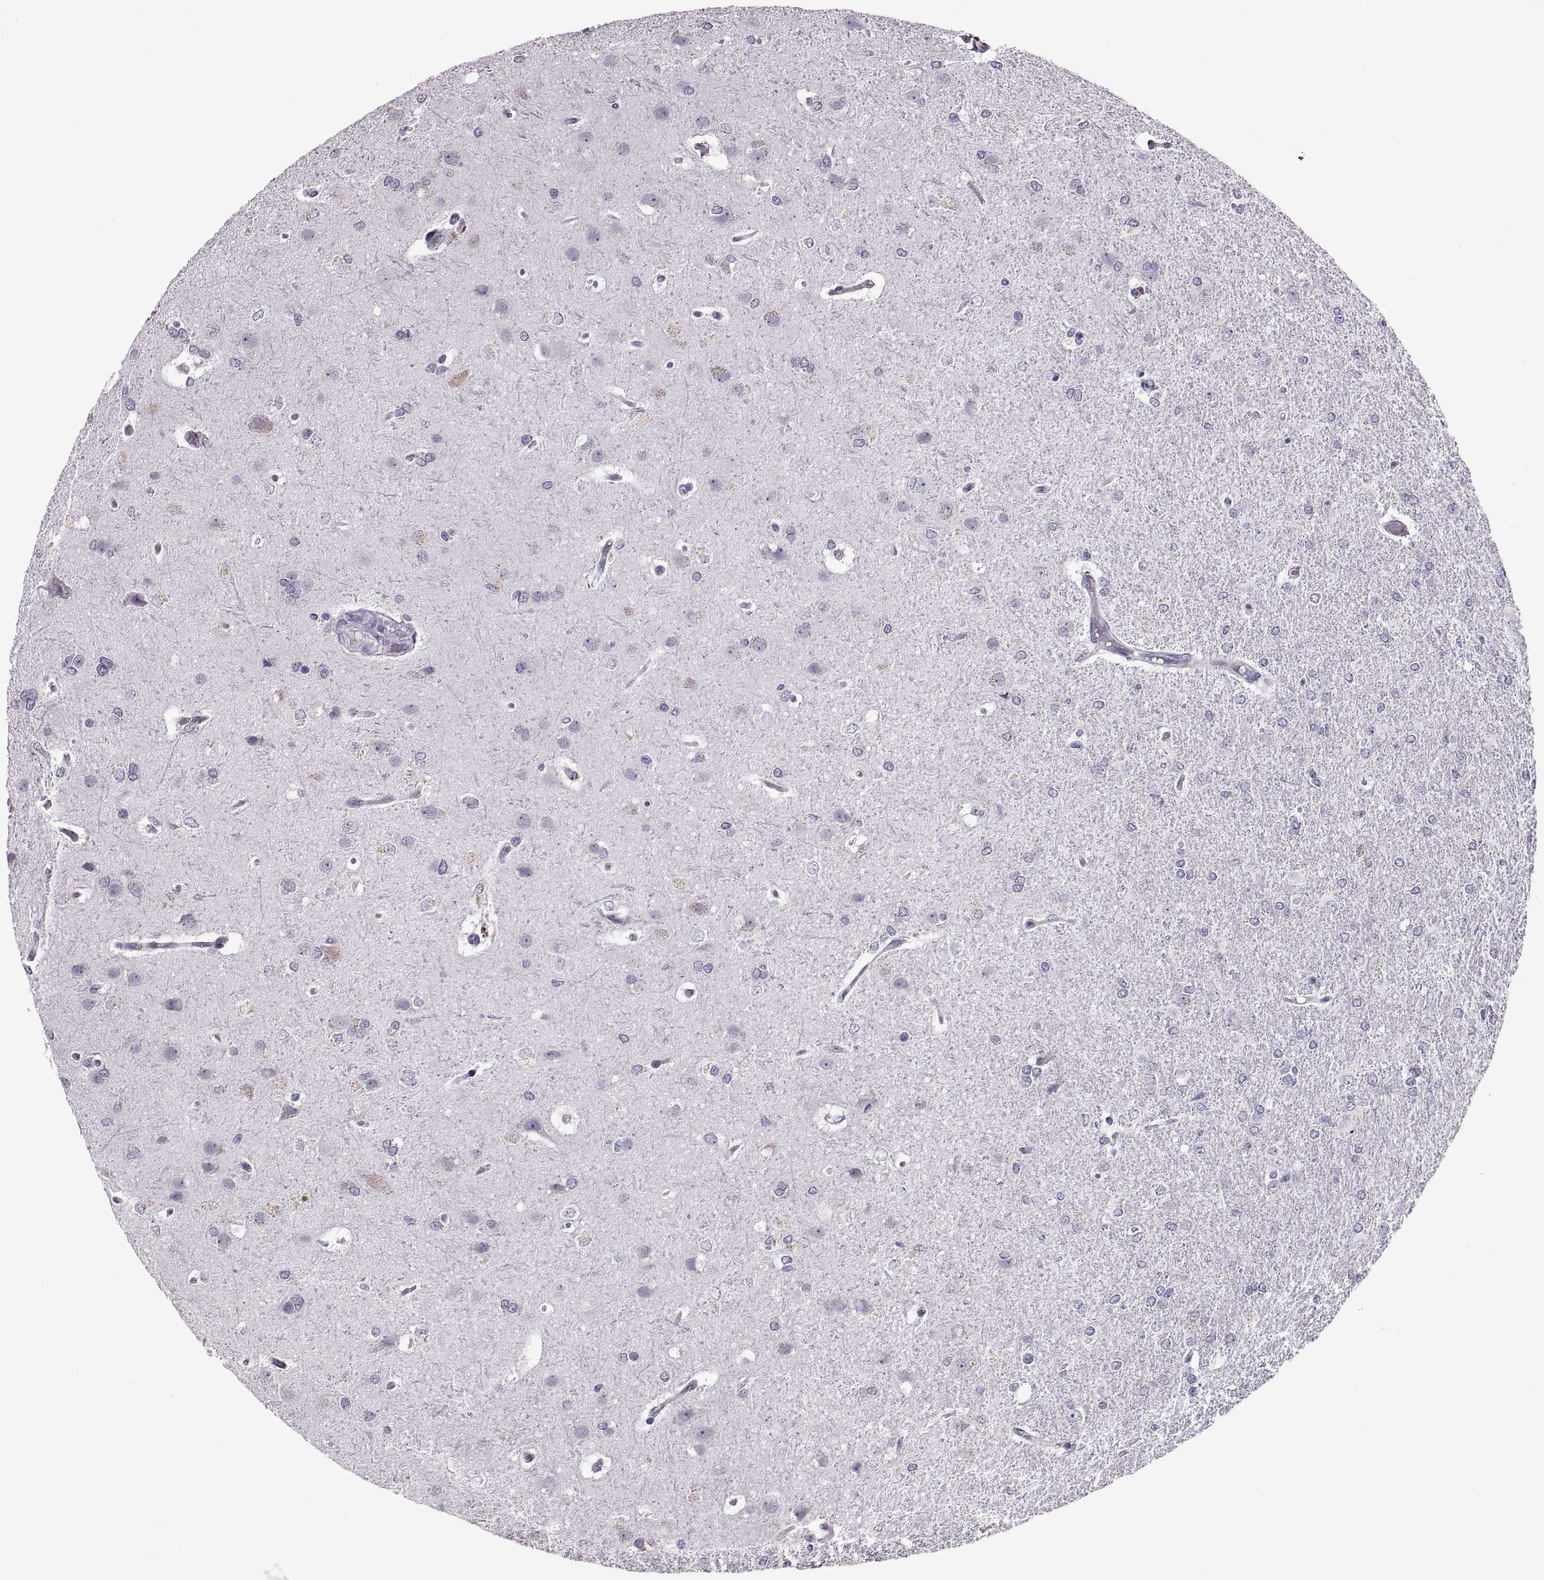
{"staining": {"intensity": "negative", "quantity": "none", "location": "none"}, "tissue": "glioma", "cell_type": "Tumor cells", "image_type": "cancer", "snomed": [{"axis": "morphology", "description": "Glioma, malignant, High grade"}, {"axis": "topography", "description": "Brain"}], "caption": "Immunohistochemistry (IHC) of glioma exhibits no expression in tumor cells.", "gene": "SPACDR", "patient": {"sex": "male", "age": 68}}